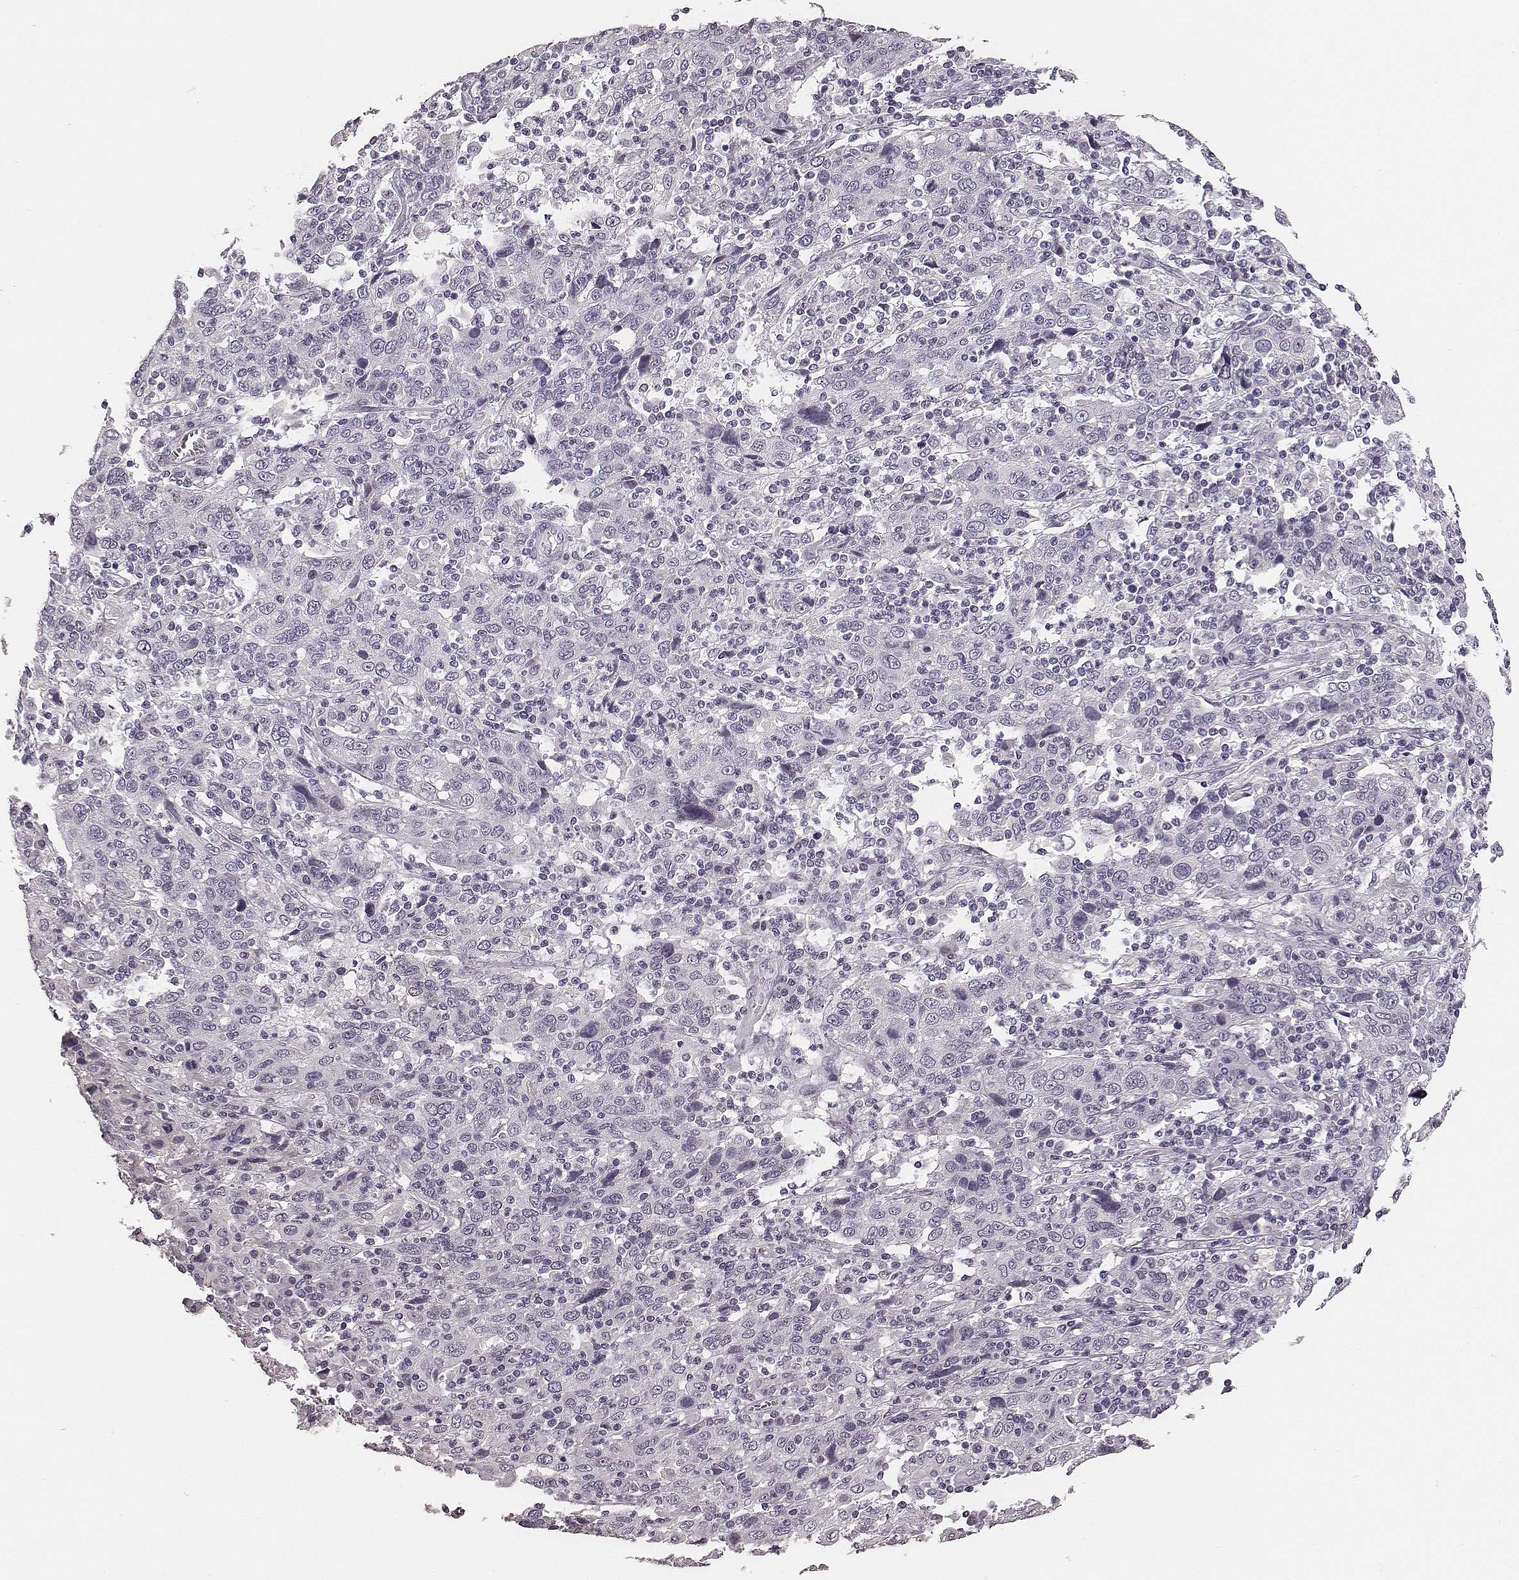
{"staining": {"intensity": "negative", "quantity": "none", "location": "none"}, "tissue": "cervical cancer", "cell_type": "Tumor cells", "image_type": "cancer", "snomed": [{"axis": "morphology", "description": "Squamous cell carcinoma, NOS"}, {"axis": "topography", "description": "Cervix"}], "caption": "Tumor cells are negative for brown protein staining in cervical cancer (squamous cell carcinoma). (Brightfield microscopy of DAB (3,3'-diaminobenzidine) IHC at high magnification).", "gene": "CSHL1", "patient": {"sex": "female", "age": 46}}